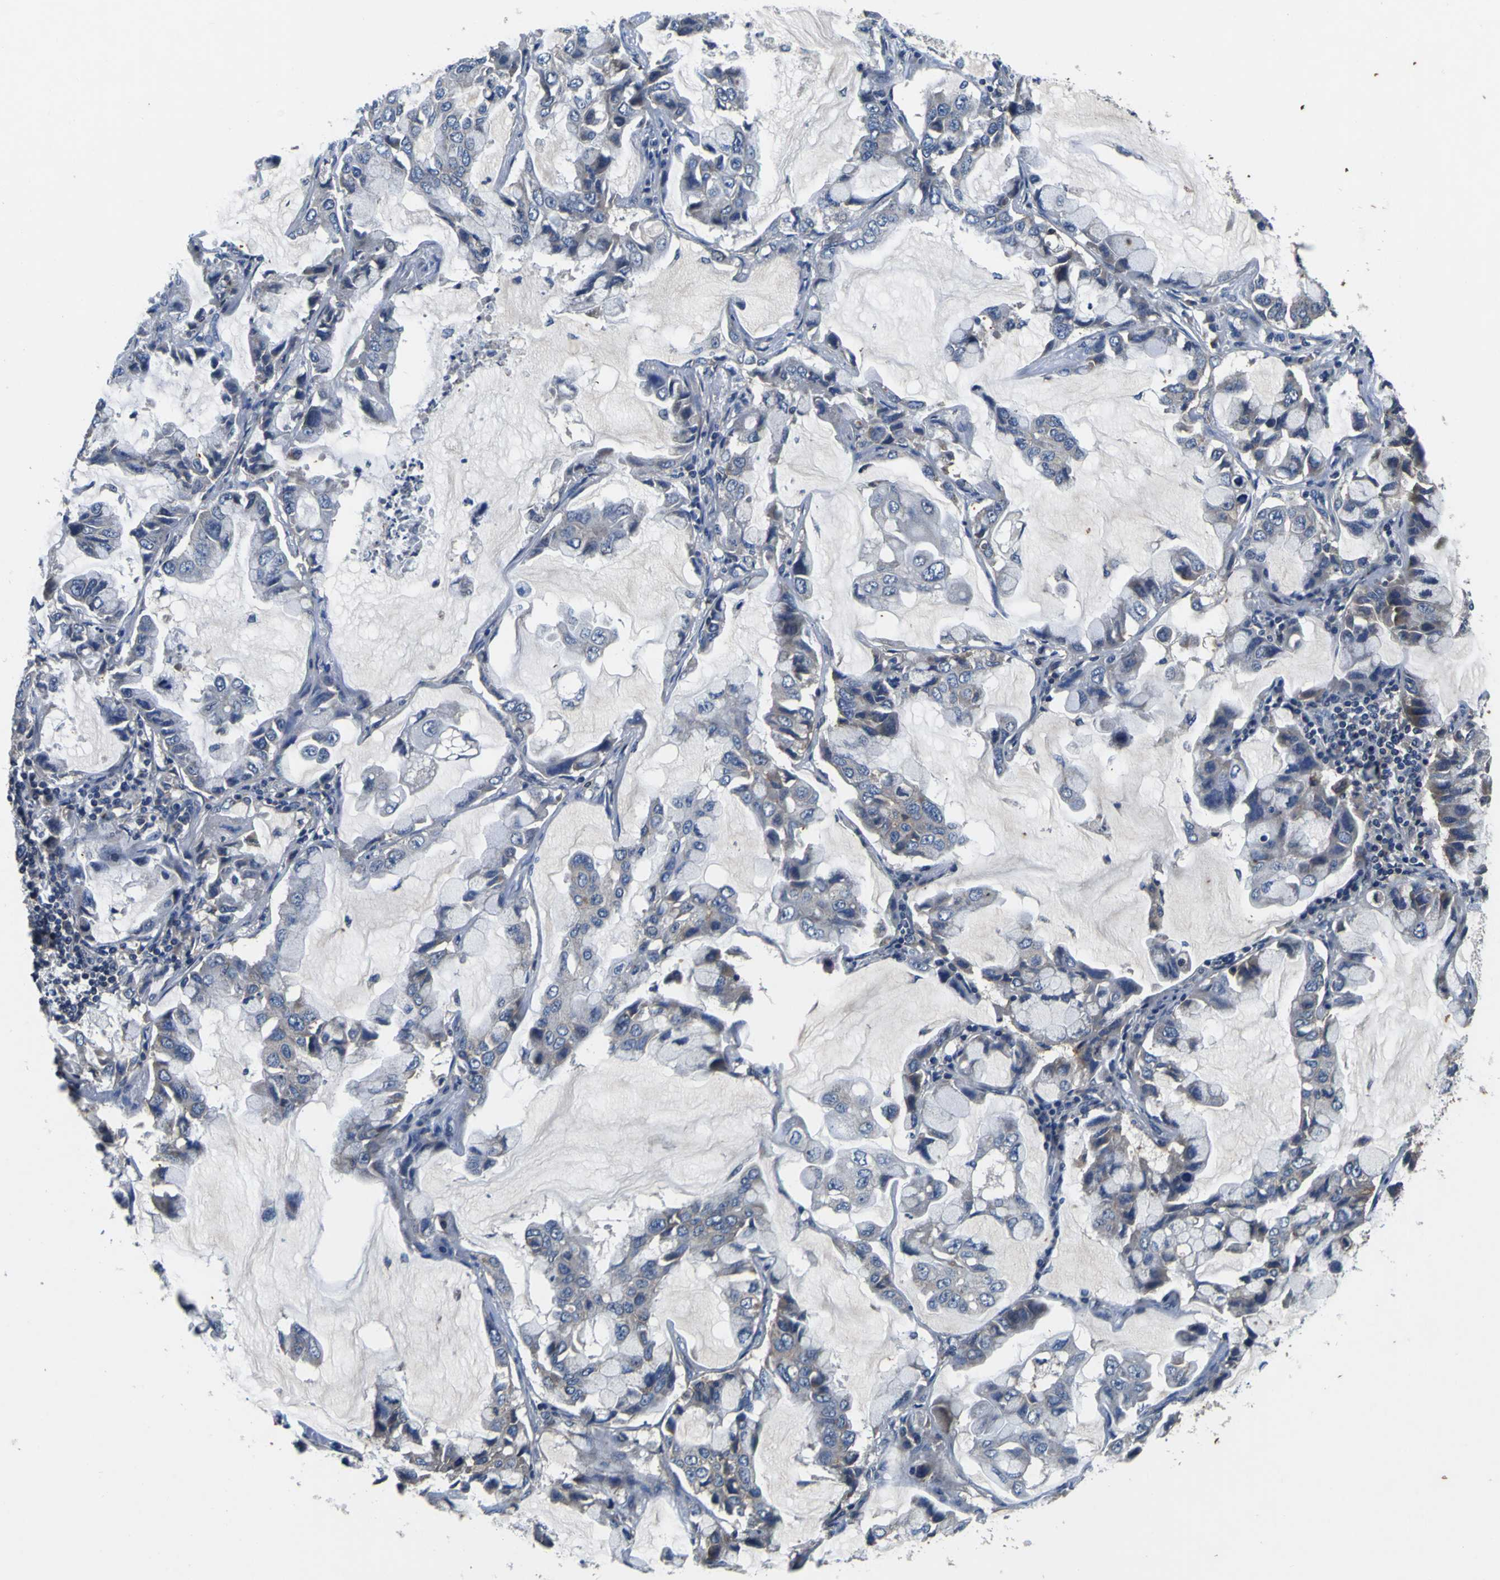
{"staining": {"intensity": "weak", "quantity": "<25%", "location": "cytoplasmic/membranous"}, "tissue": "lung cancer", "cell_type": "Tumor cells", "image_type": "cancer", "snomed": [{"axis": "morphology", "description": "Adenocarcinoma, NOS"}, {"axis": "topography", "description": "Lung"}], "caption": "There is no significant positivity in tumor cells of lung cancer (adenocarcinoma). The staining is performed using DAB (3,3'-diaminobenzidine) brown chromogen with nuclei counter-stained in using hematoxylin.", "gene": "EPHB4", "patient": {"sex": "male", "age": 64}}